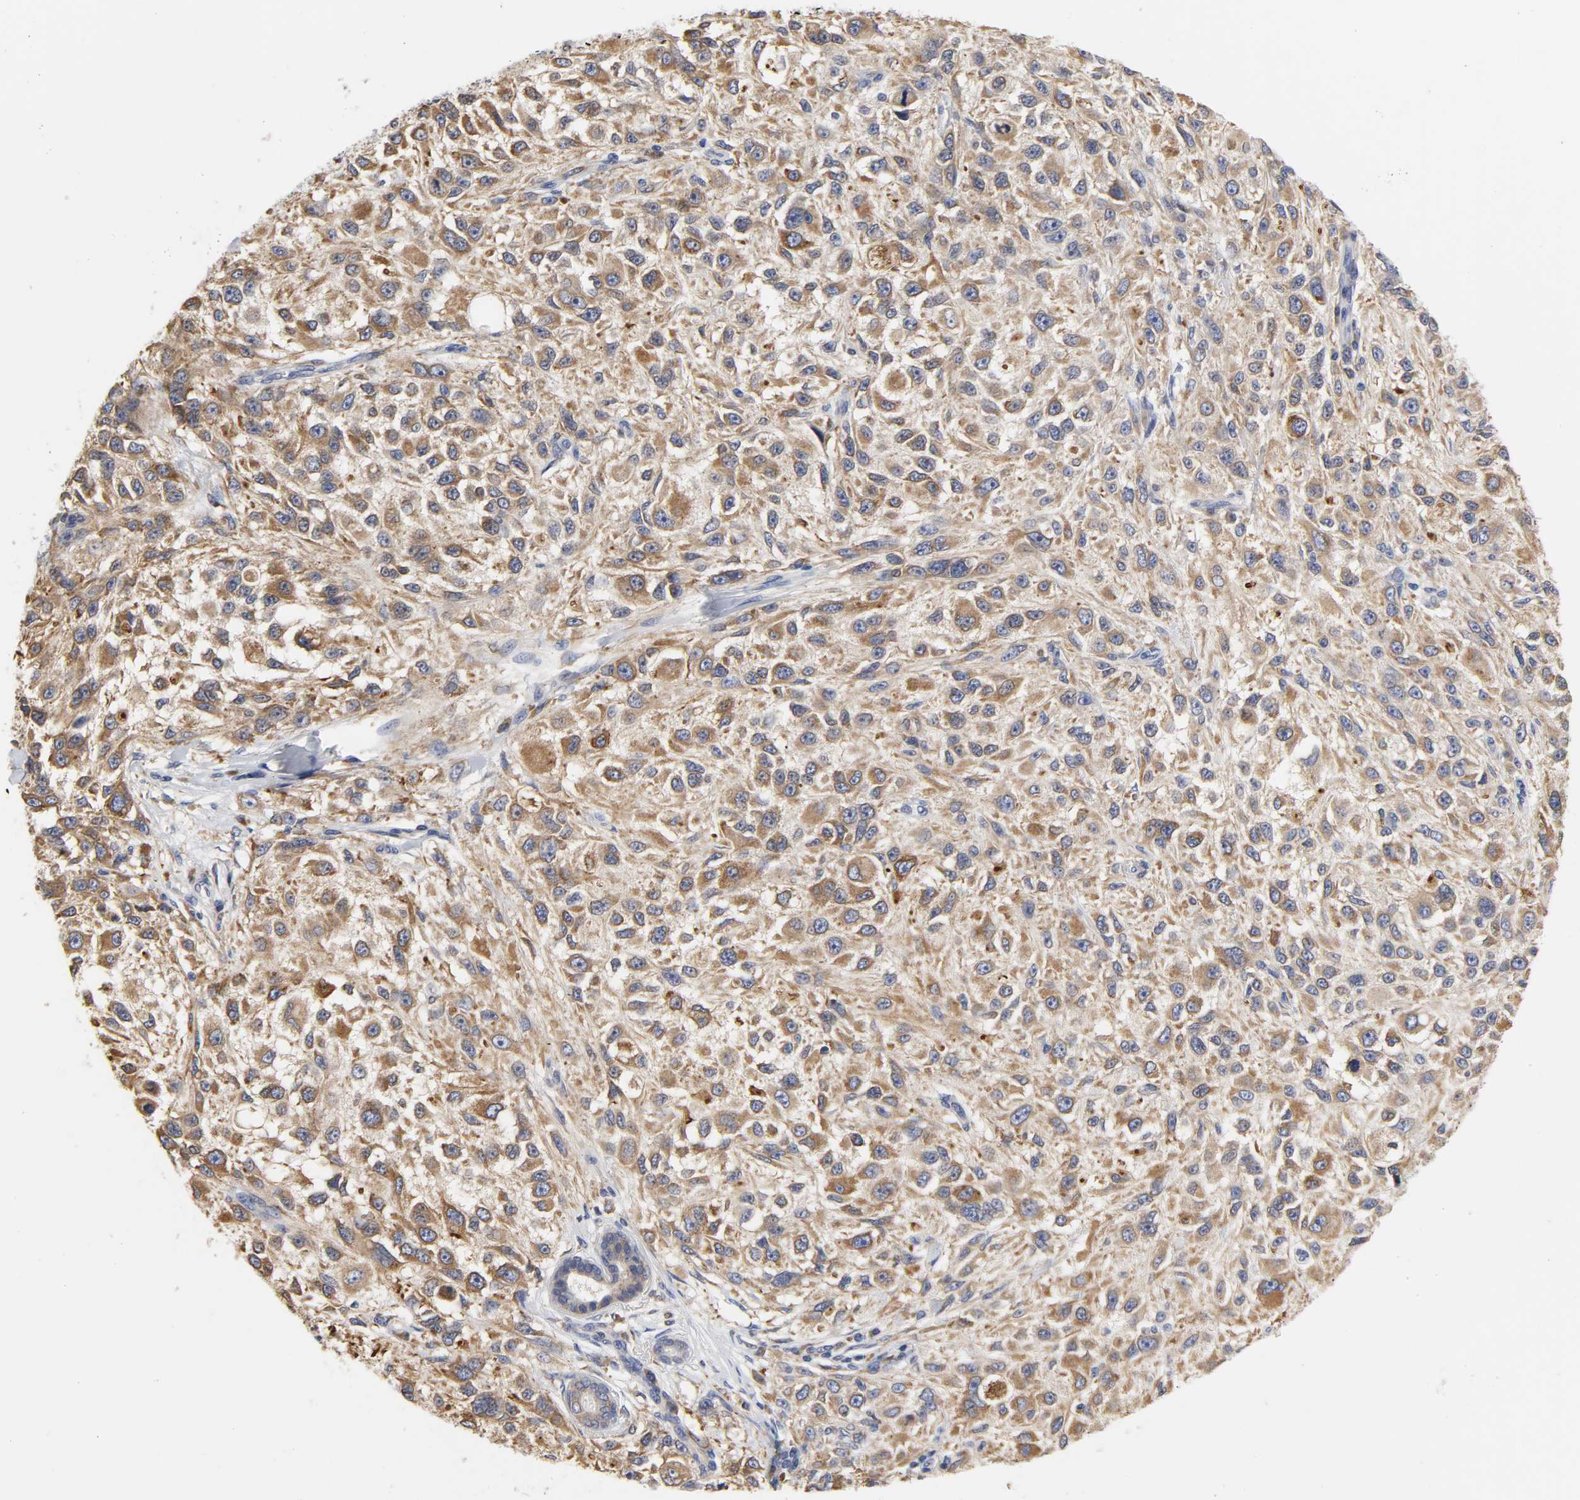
{"staining": {"intensity": "moderate", "quantity": ">75%", "location": "cytoplasmic/membranous"}, "tissue": "melanoma", "cell_type": "Tumor cells", "image_type": "cancer", "snomed": [{"axis": "morphology", "description": "Necrosis, NOS"}, {"axis": "morphology", "description": "Malignant melanoma, NOS"}, {"axis": "topography", "description": "Skin"}], "caption": "Tumor cells display medium levels of moderate cytoplasmic/membranous expression in about >75% of cells in malignant melanoma.", "gene": "HCK", "patient": {"sex": "female", "age": 87}}